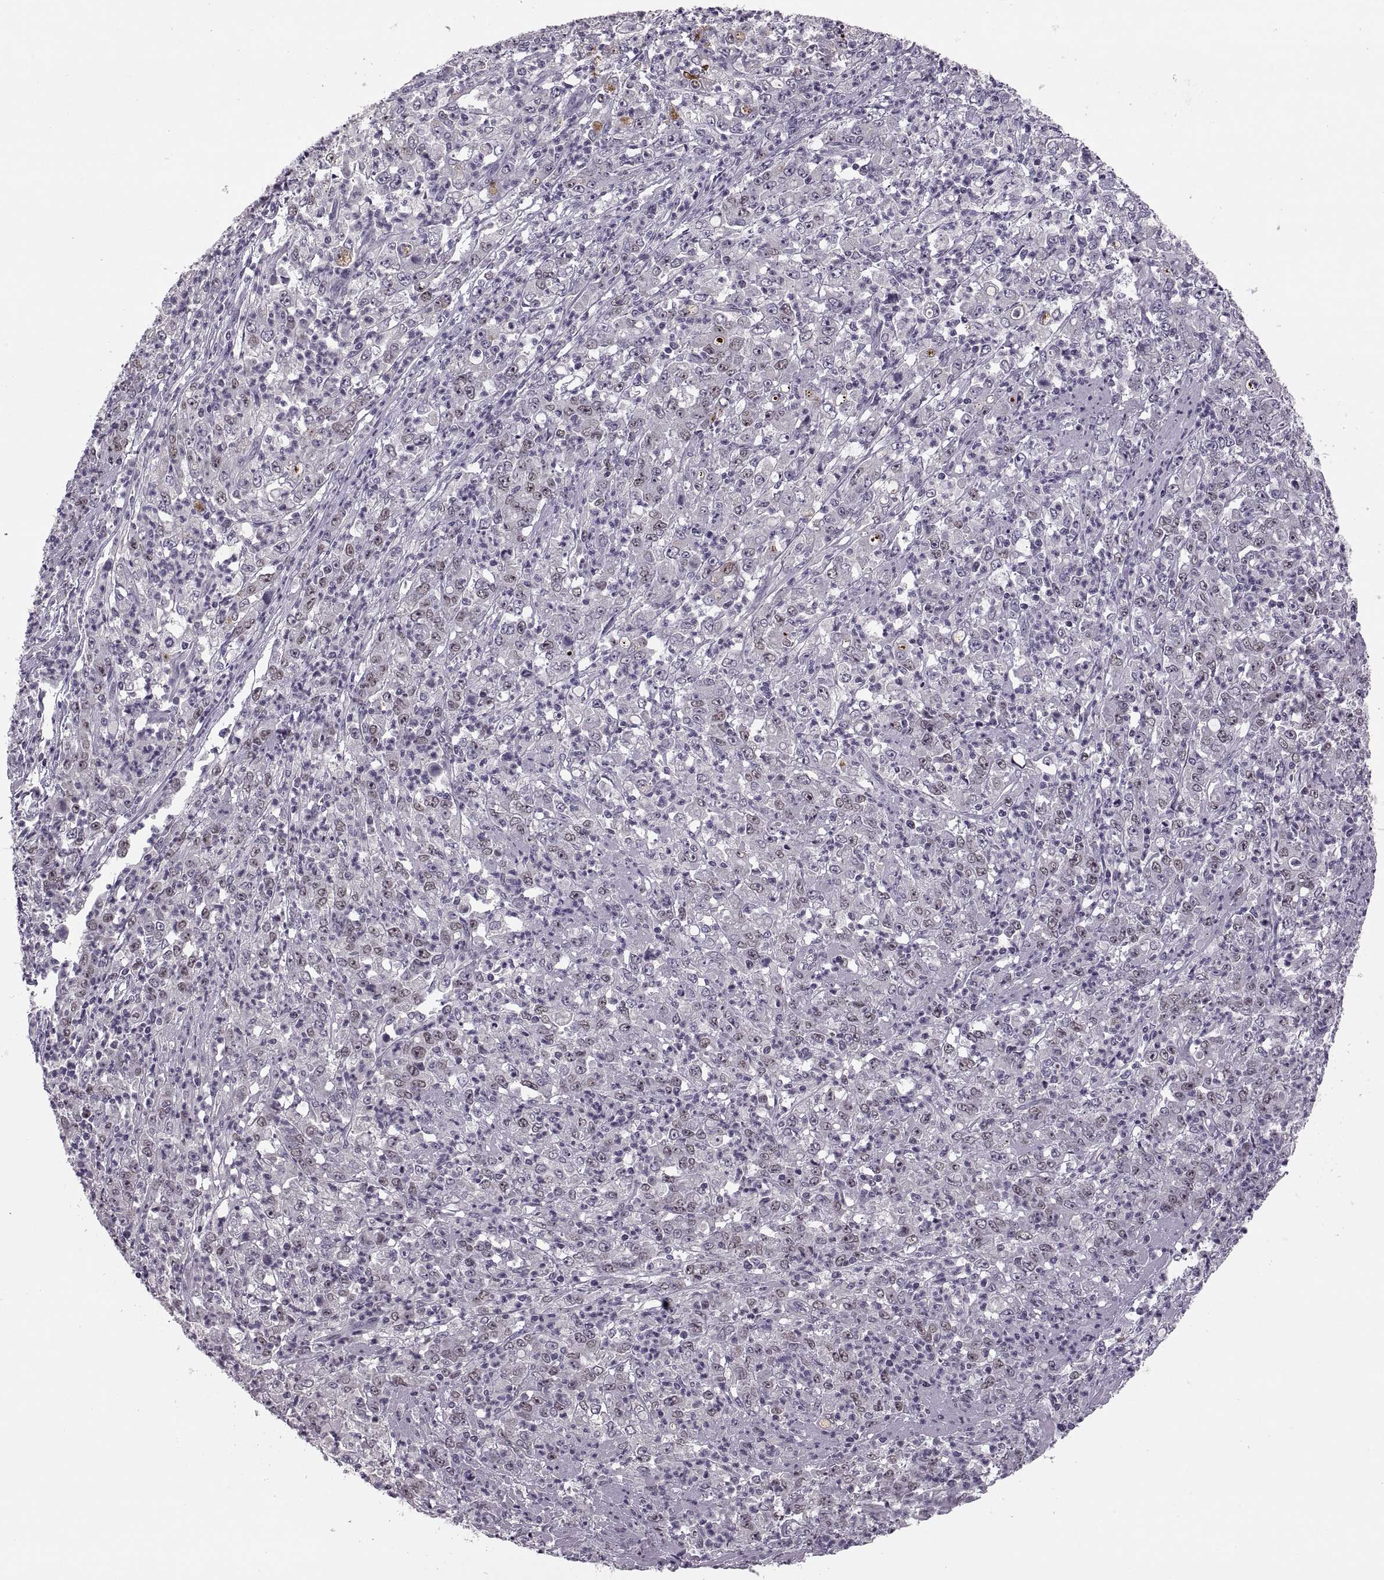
{"staining": {"intensity": "negative", "quantity": "none", "location": "none"}, "tissue": "stomach cancer", "cell_type": "Tumor cells", "image_type": "cancer", "snomed": [{"axis": "morphology", "description": "Adenocarcinoma, NOS"}, {"axis": "topography", "description": "Stomach, lower"}], "caption": "Immunohistochemistry (IHC) photomicrograph of stomach cancer (adenocarcinoma) stained for a protein (brown), which exhibits no expression in tumor cells.", "gene": "CACNA1F", "patient": {"sex": "female", "age": 71}}